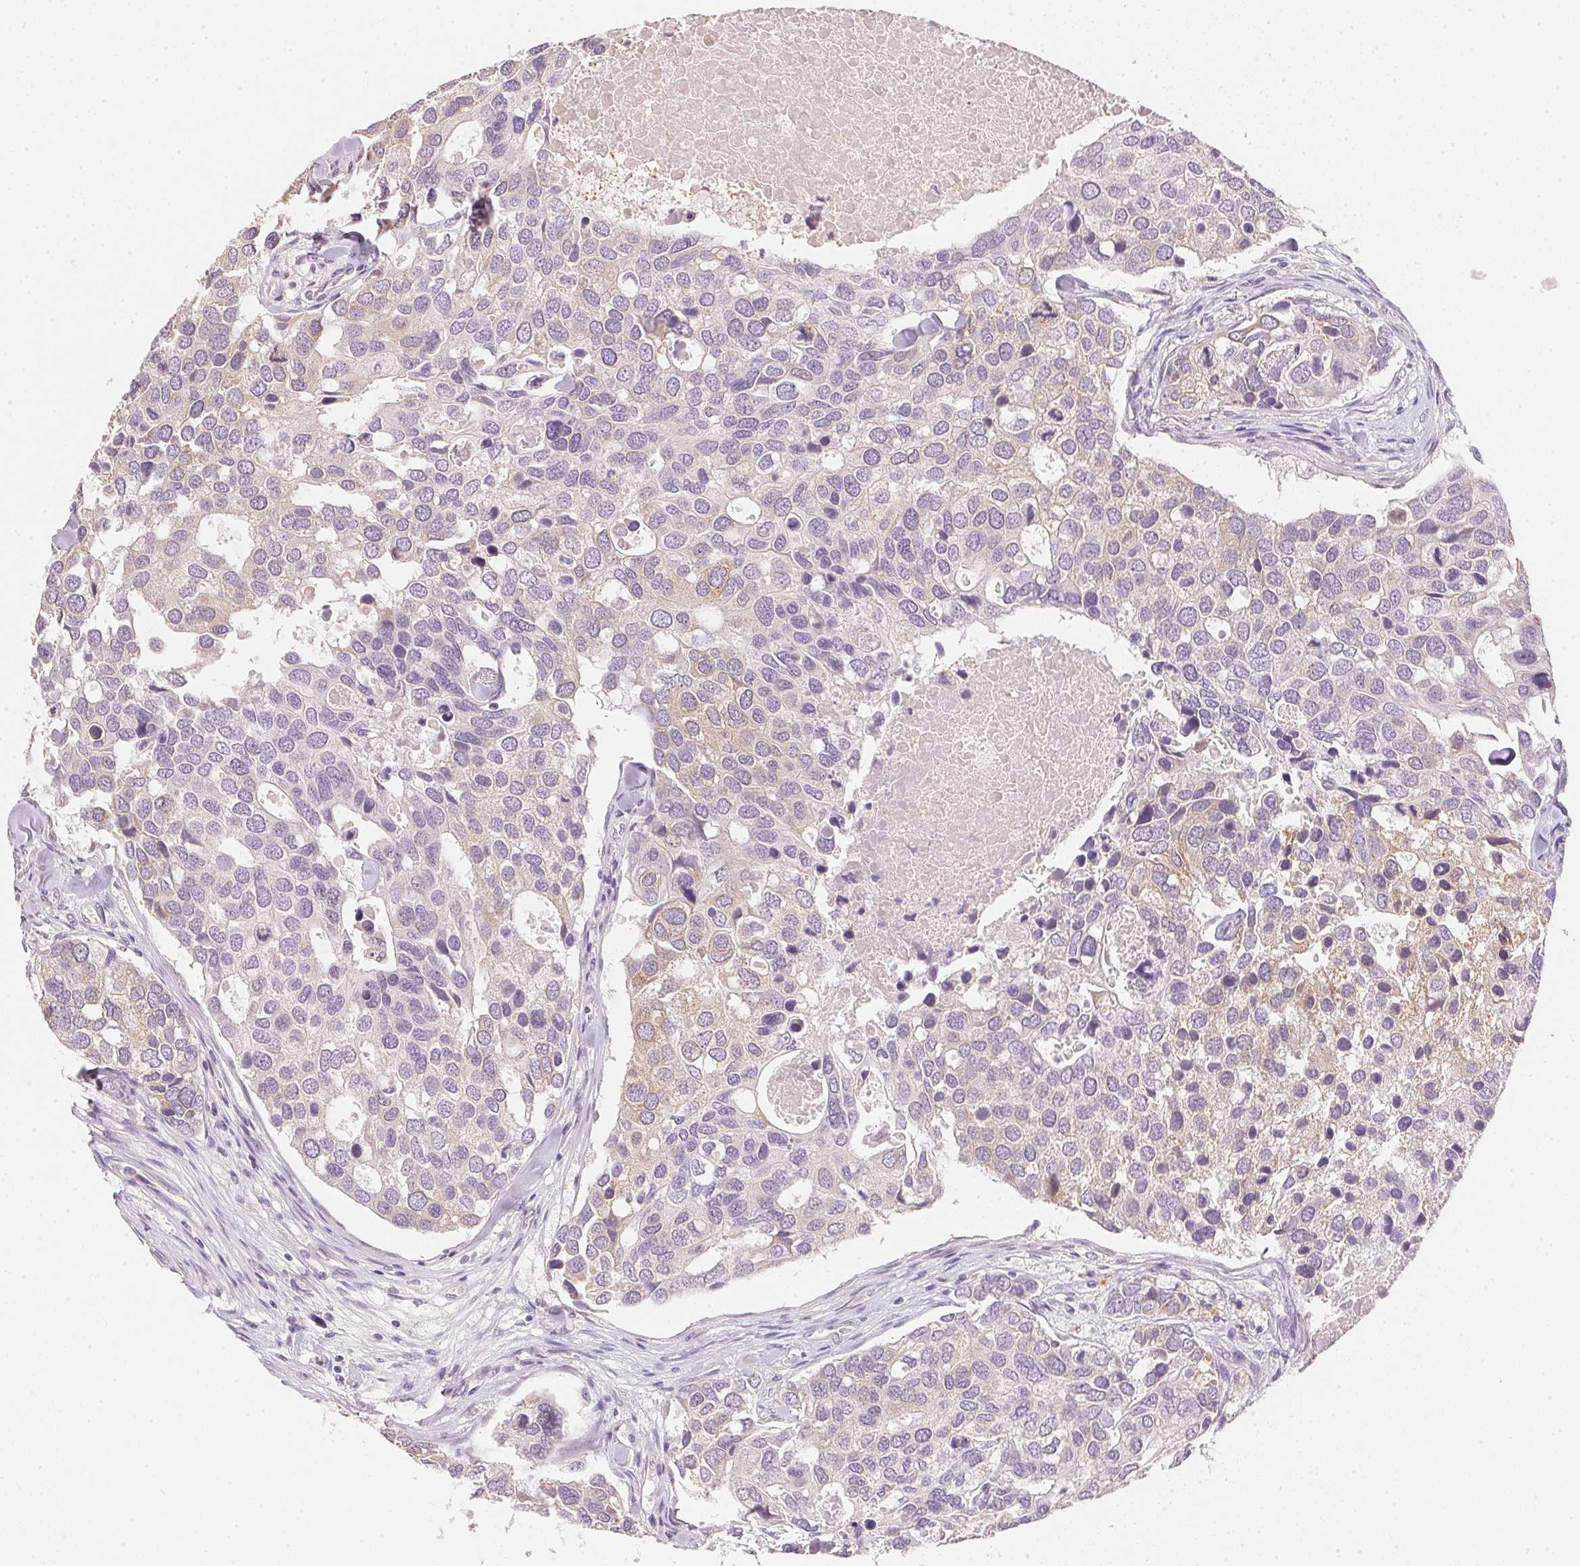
{"staining": {"intensity": "weak", "quantity": "<25%", "location": "cytoplasmic/membranous"}, "tissue": "breast cancer", "cell_type": "Tumor cells", "image_type": "cancer", "snomed": [{"axis": "morphology", "description": "Duct carcinoma"}, {"axis": "topography", "description": "Breast"}], "caption": "A micrograph of human breast cancer is negative for staining in tumor cells. (Brightfield microscopy of DAB IHC at high magnification).", "gene": "DHCR24", "patient": {"sex": "female", "age": 83}}